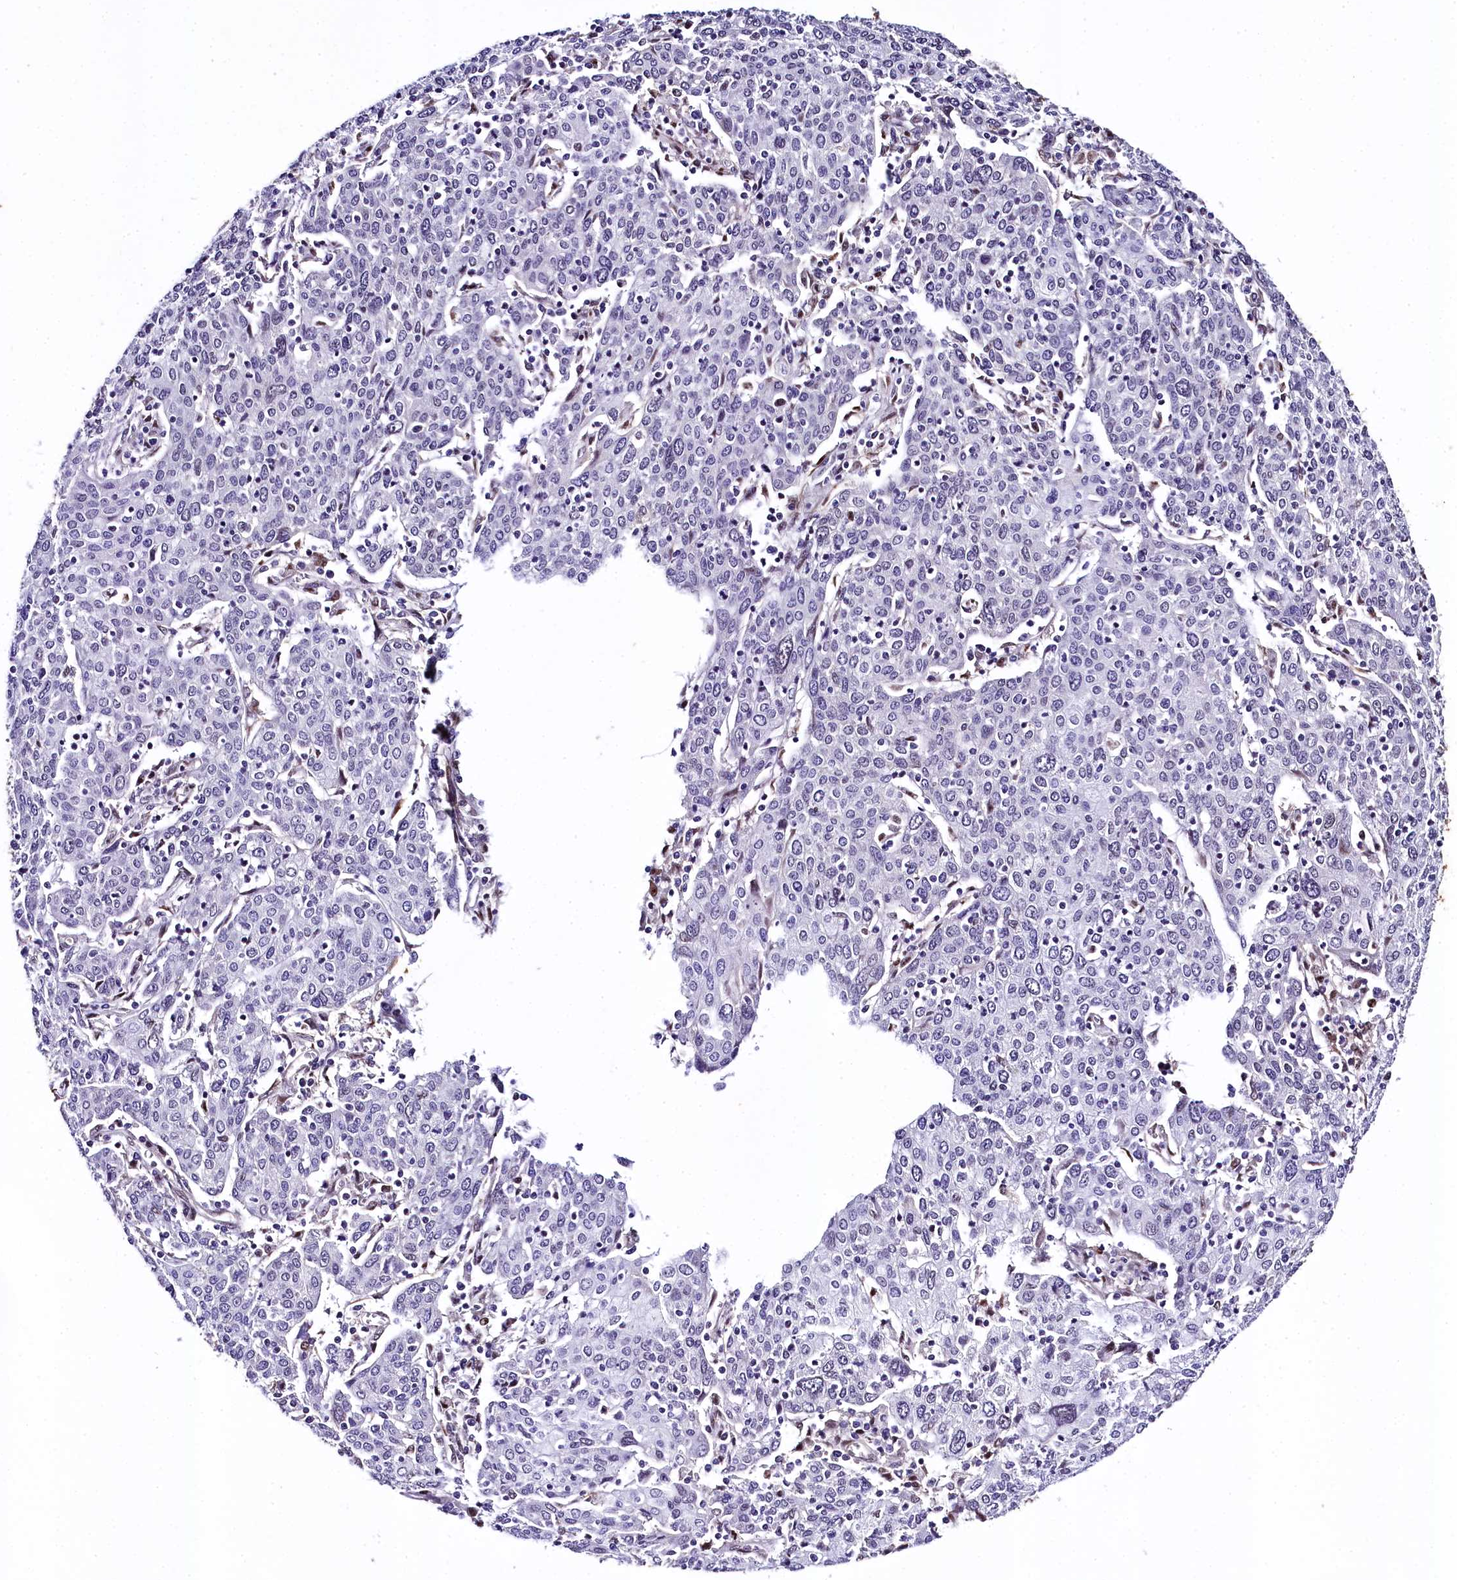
{"staining": {"intensity": "weak", "quantity": "<25%", "location": "nuclear"}, "tissue": "cervical cancer", "cell_type": "Tumor cells", "image_type": "cancer", "snomed": [{"axis": "morphology", "description": "Squamous cell carcinoma, NOS"}, {"axis": "topography", "description": "Cervix"}], "caption": "Tumor cells show no significant staining in cervical cancer (squamous cell carcinoma).", "gene": "SAMD10", "patient": {"sex": "female", "age": 67}}